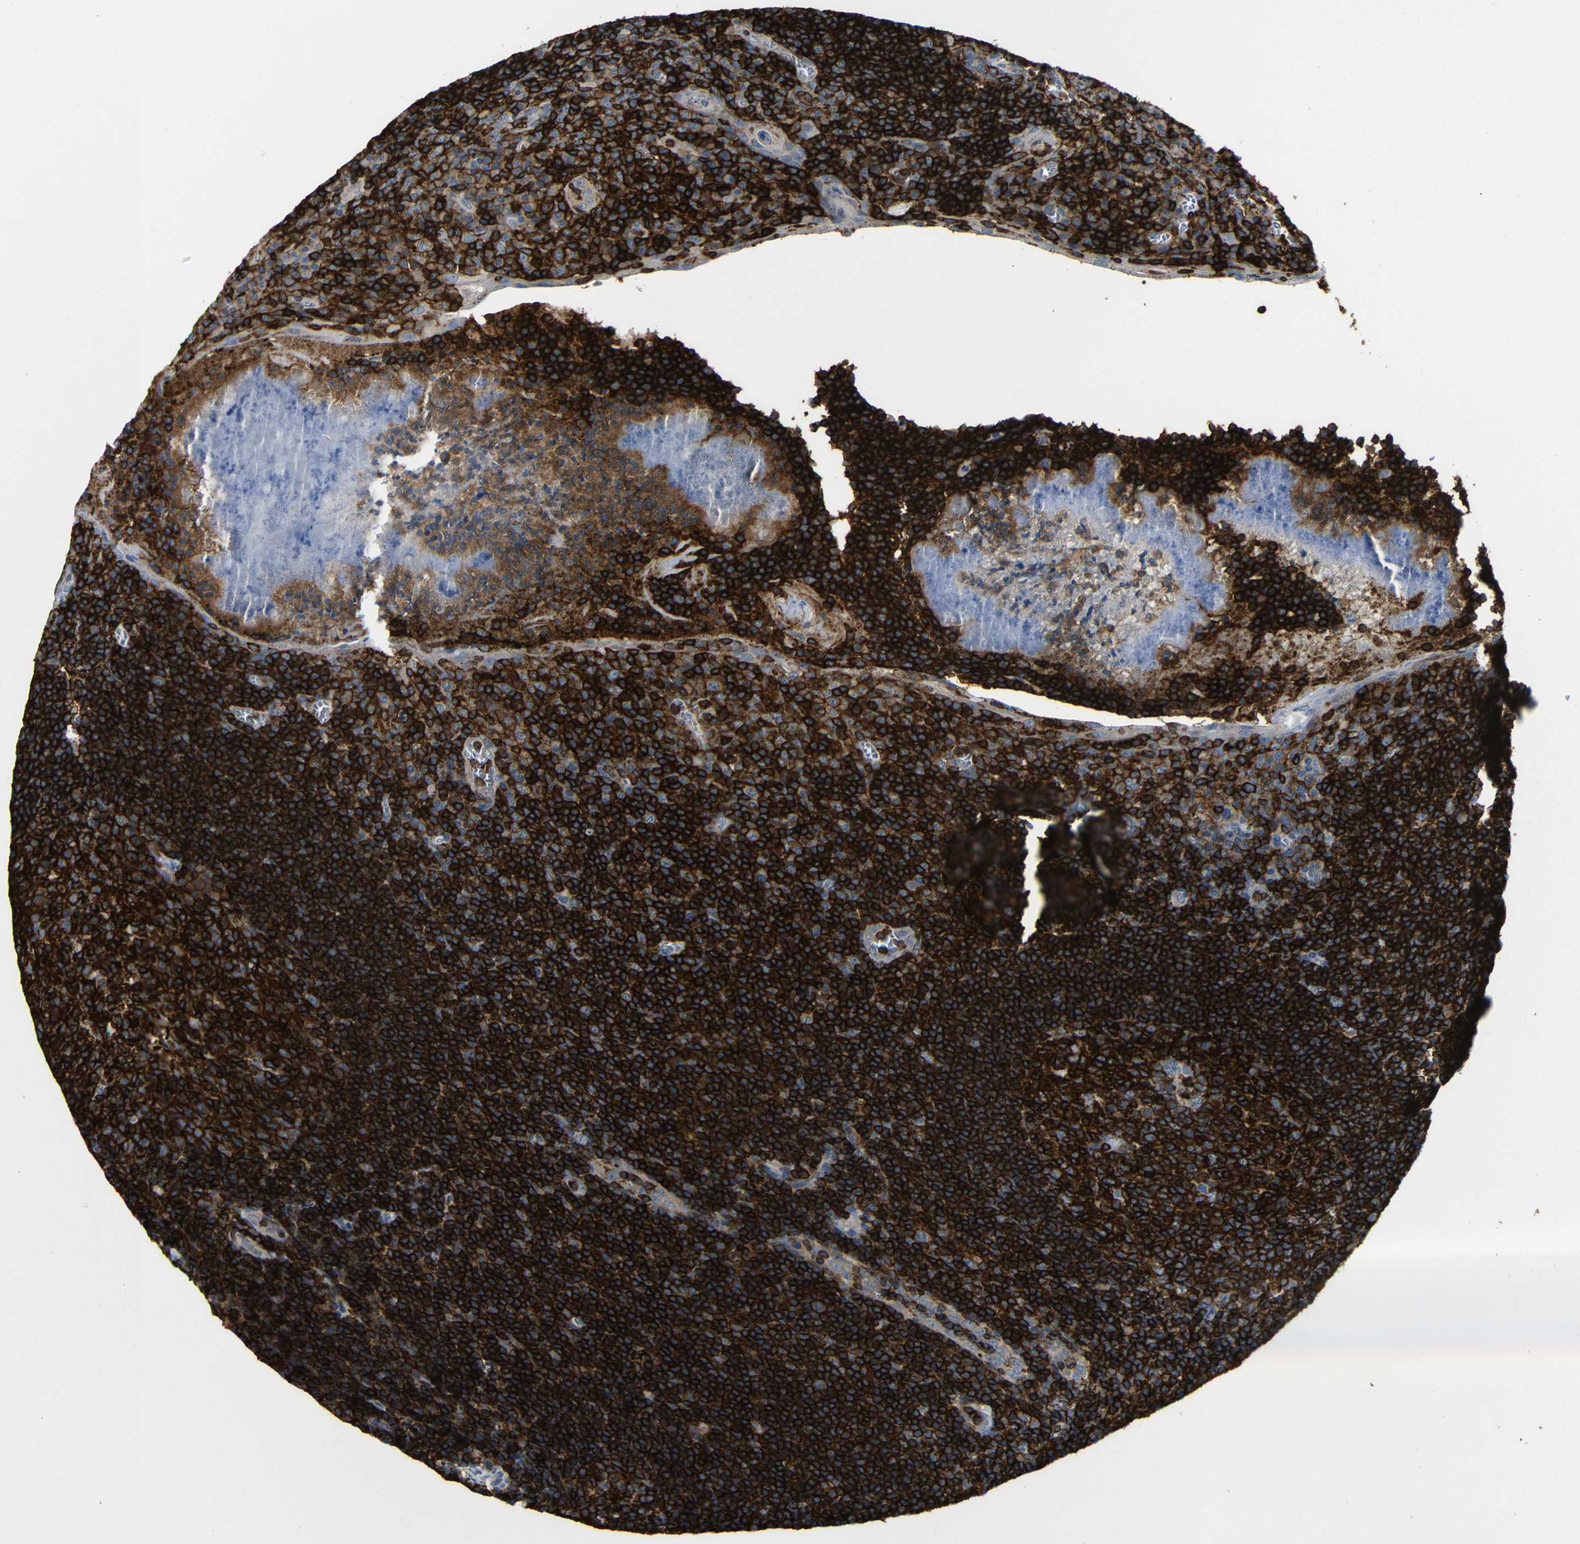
{"staining": {"intensity": "strong", "quantity": ">75%", "location": "cytoplasmic/membranous"}, "tissue": "tonsil", "cell_type": "Germinal center cells", "image_type": "normal", "snomed": [{"axis": "morphology", "description": "Normal tissue, NOS"}, {"axis": "topography", "description": "Tonsil"}], "caption": "Tonsil stained for a protein displays strong cytoplasmic/membranous positivity in germinal center cells.", "gene": "P2RY12", "patient": {"sex": "male", "age": 37}}